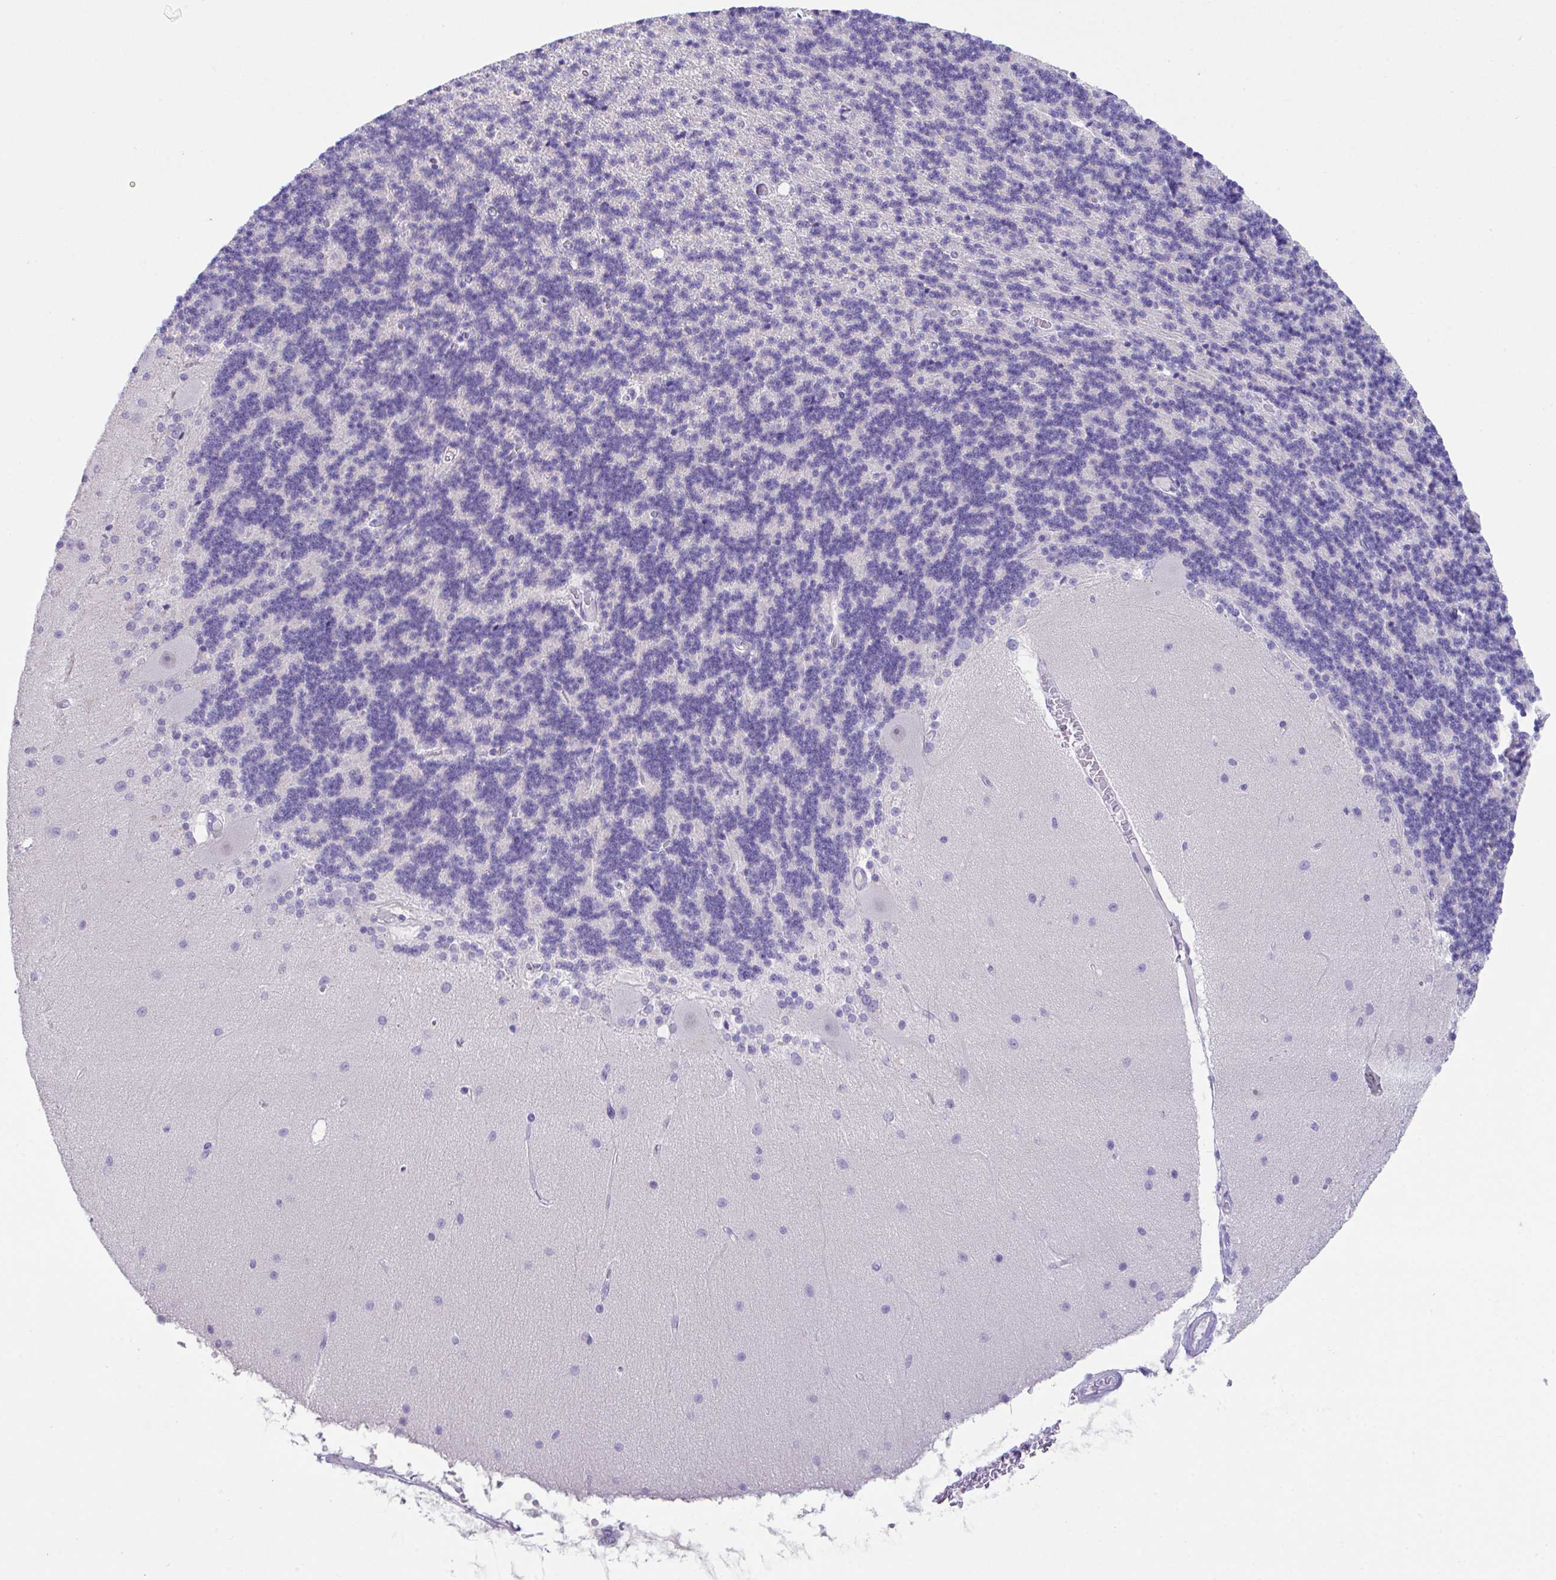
{"staining": {"intensity": "negative", "quantity": "none", "location": "none"}, "tissue": "cerebellum", "cell_type": "Cells in granular layer", "image_type": "normal", "snomed": [{"axis": "morphology", "description": "Normal tissue, NOS"}, {"axis": "topography", "description": "Cerebellum"}], "caption": "This is a photomicrograph of immunohistochemistry (IHC) staining of normal cerebellum, which shows no expression in cells in granular layer. Nuclei are stained in blue.", "gene": "HACD4", "patient": {"sex": "female", "age": 54}}